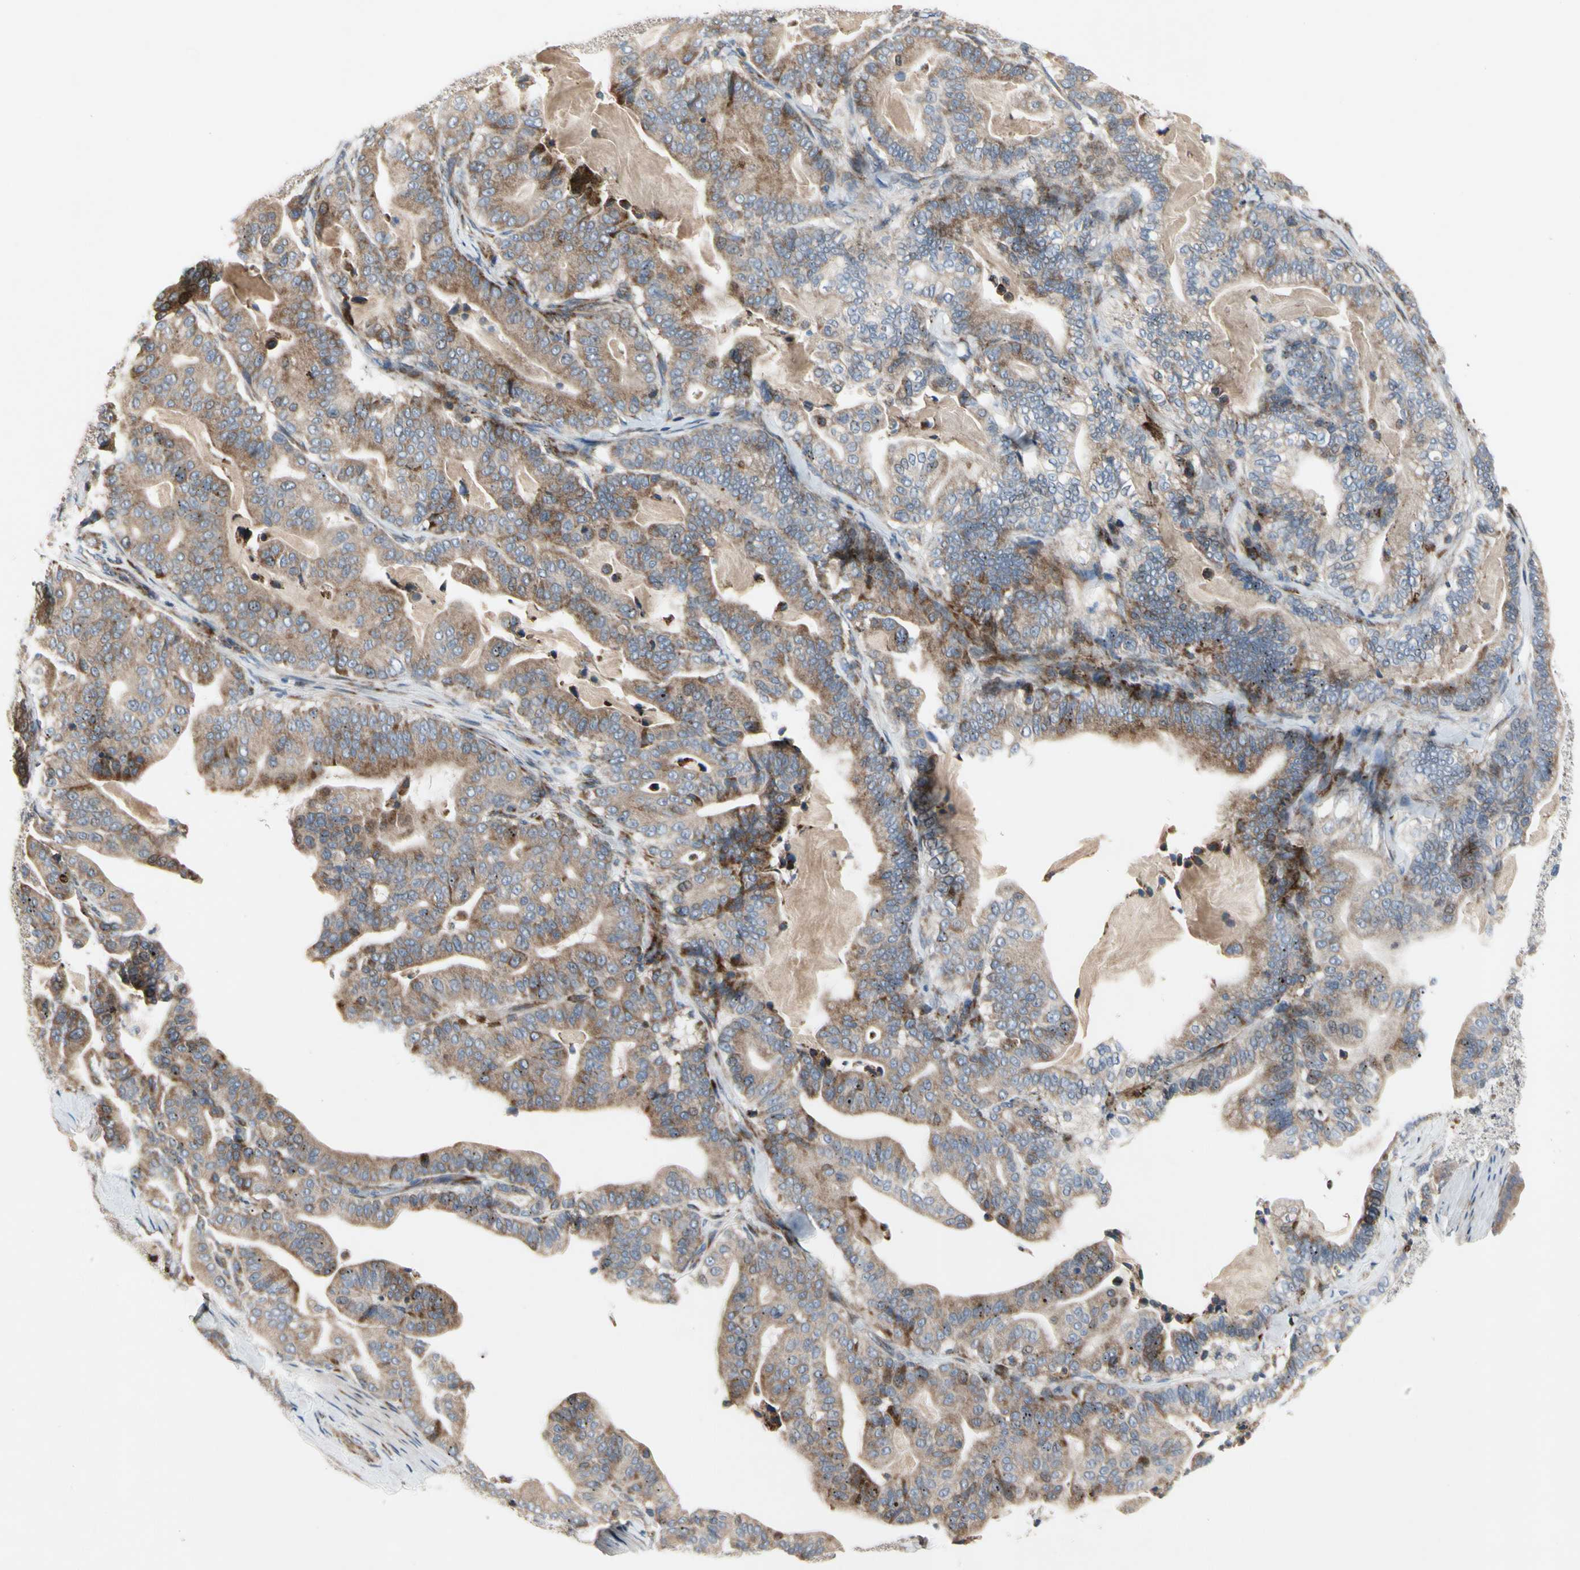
{"staining": {"intensity": "moderate", "quantity": "25%-75%", "location": "cytoplasmic/membranous"}, "tissue": "pancreatic cancer", "cell_type": "Tumor cells", "image_type": "cancer", "snomed": [{"axis": "morphology", "description": "Adenocarcinoma, NOS"}, {"axis": "topography", "description": "Pancreas"}], "caption": "Immunohistochemical staining of human pancreatic cancer shows medium levels of moderate cytoplasmic/membranous positivity in about 25%-75% of tumor cells.", "gene": "MMEL1", "patient": {"sex": "male", "age": 63}}